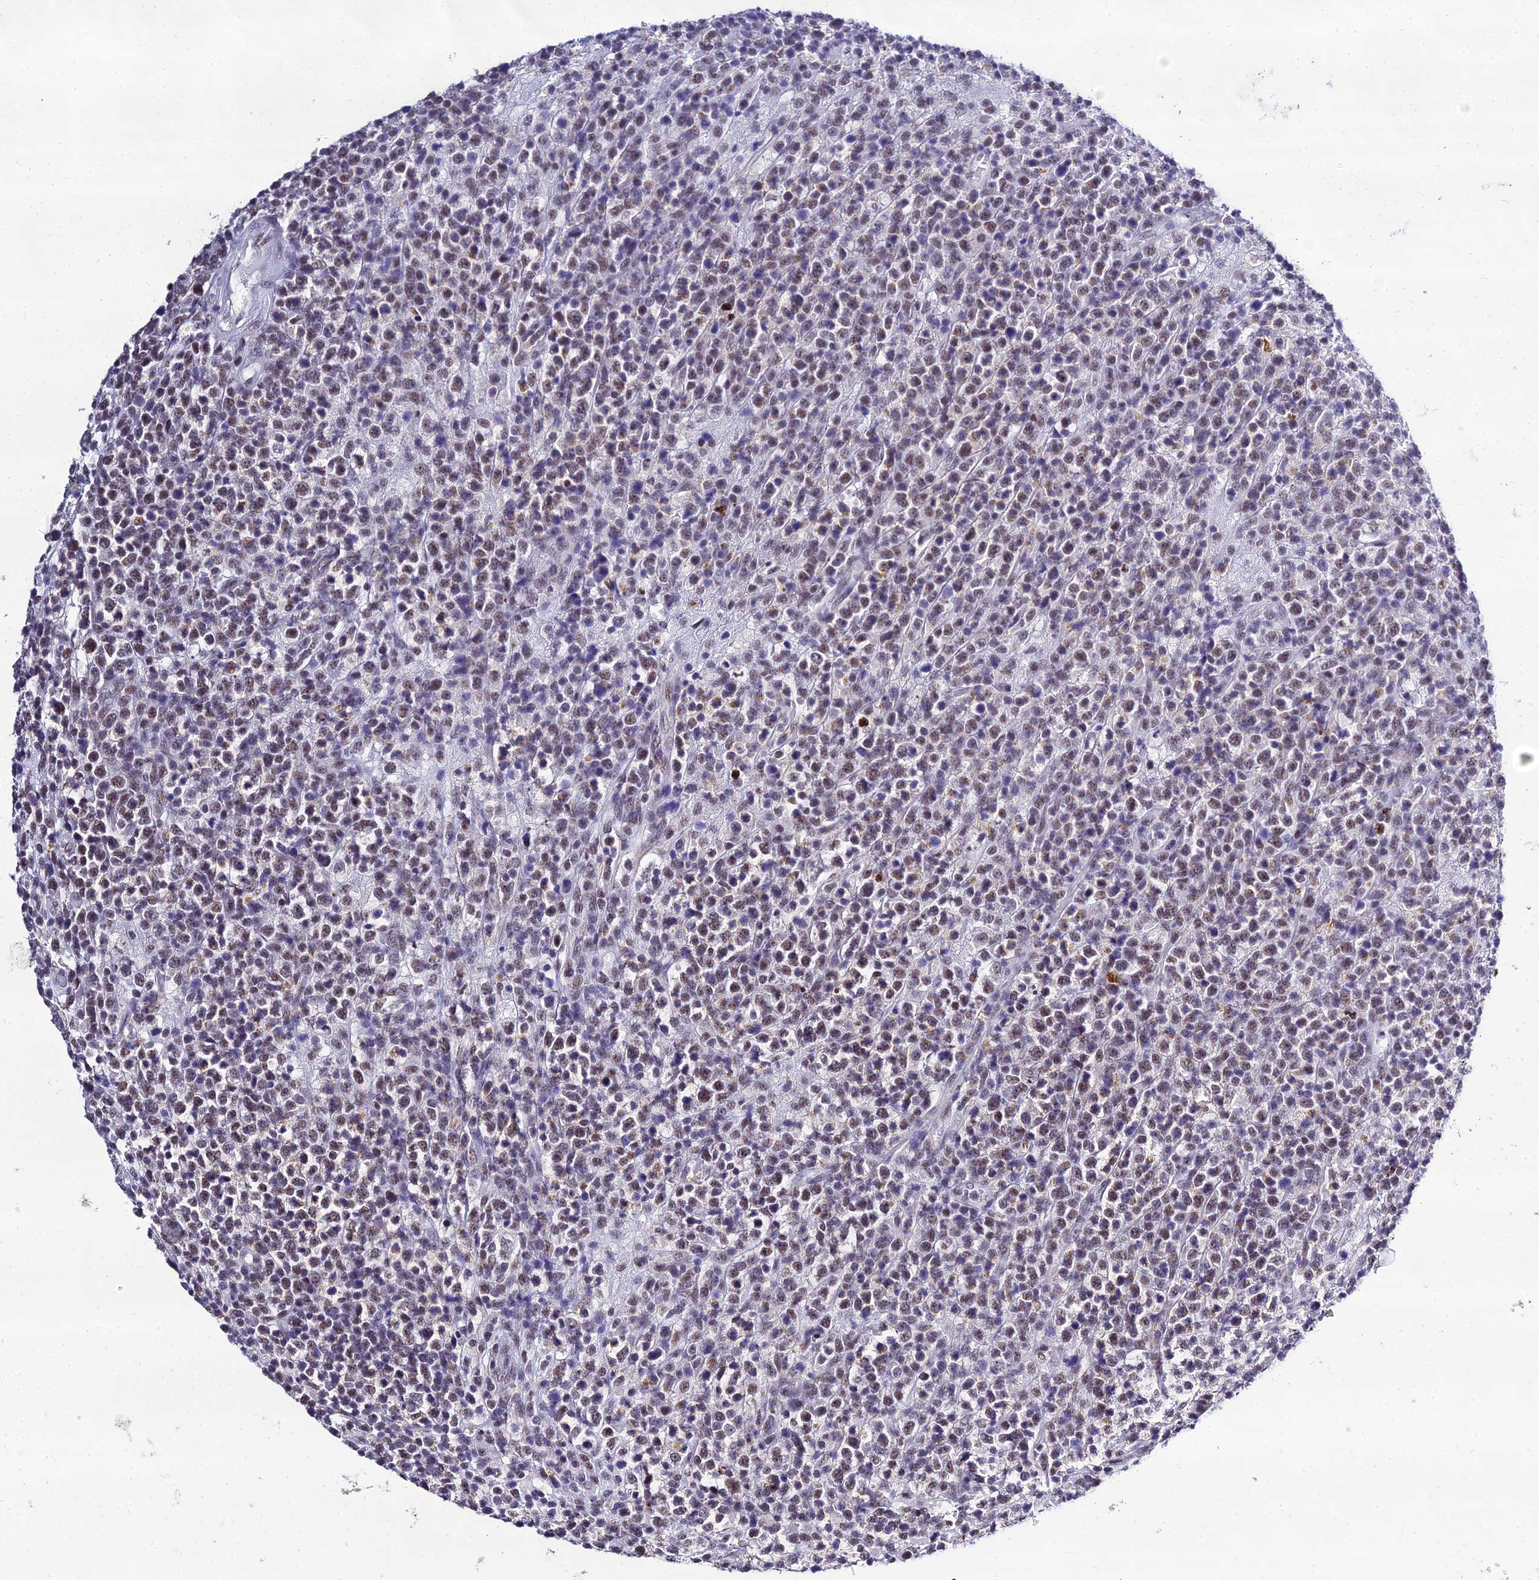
{"staining": {"intensity": "moderate", "quantity": ">75%", "location": "nuclear"}, "tissue": "lymphoma", "cell_type": "Tumor cells", "image_type": "cancer", "snomed": [{"axis": "morphology", "description": "Malignant lymphoma, non-Hodgkin's type, High grade"}, {"axis": "topography", "description": "Colon"}], "caption": "Immunohistochemistry (IHC) of lymphoma exhibits medium levels of moderate nuclear expression in approximately >75% of tumor cells.", "gene": "PPP4R2", "patient": {"sex": "female", "age": 53}}